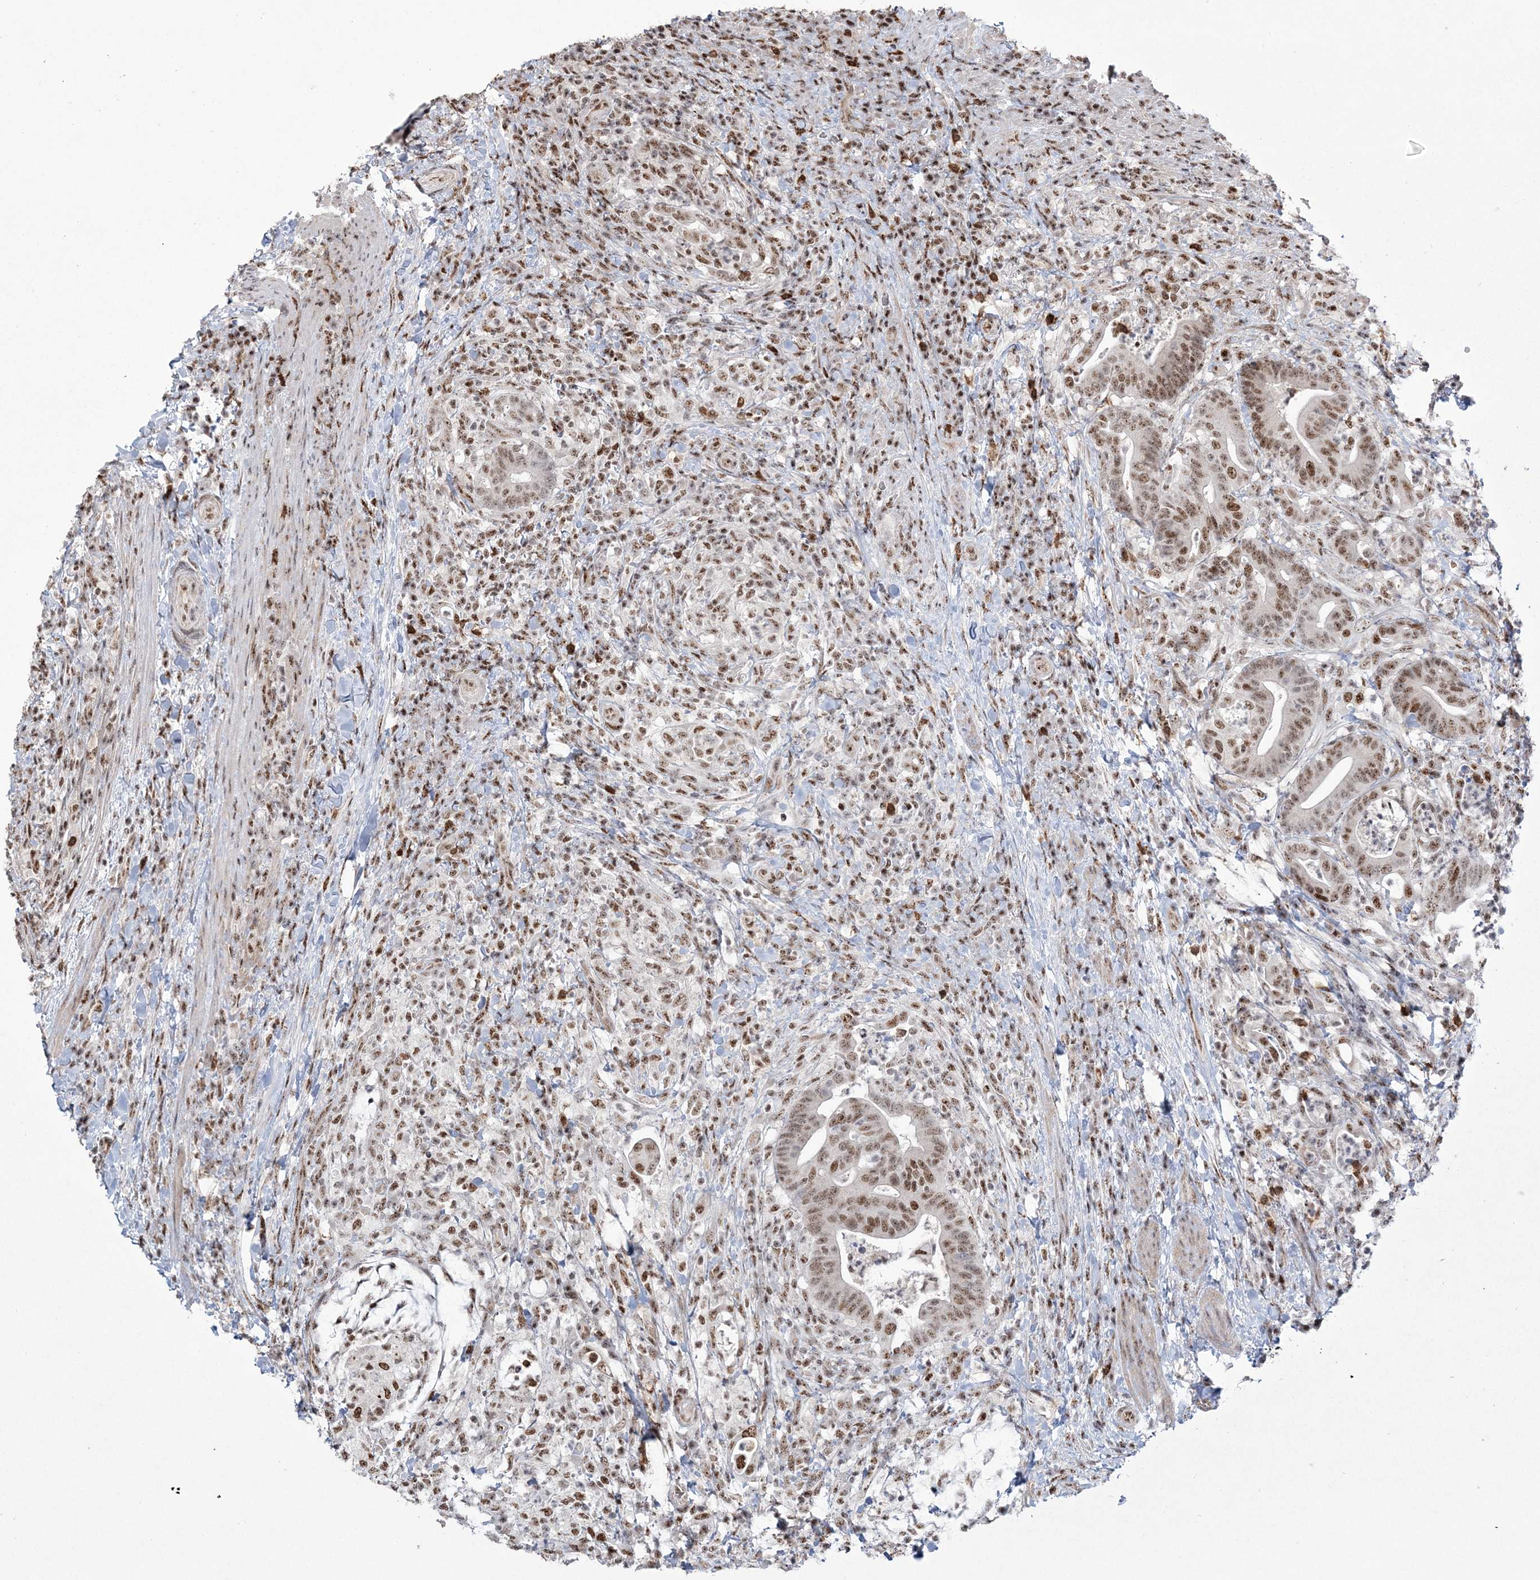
{"staining": {"intensity": "moderate", "quantity": ">75%", "location": "nuclear"}, "tissue": "colorectal cancer", "cell_type": "Tumor cells", "image_type": "cancer", "snomed": [{"axis": "morphology", "description": "Adenocarcinoma, NOS"}, {"axis": "topography", "description": "Colon"}], "caption": "A medium amount of moderate nuclear expression is identified in about >75% of tumor cells in colorectal cancer (adenocarcinoma) tissue. (DAB IHC with brightfield microscopy, high magnification).", "gene": "RBM17", "patient": {"sex": "female", "age": 66}}